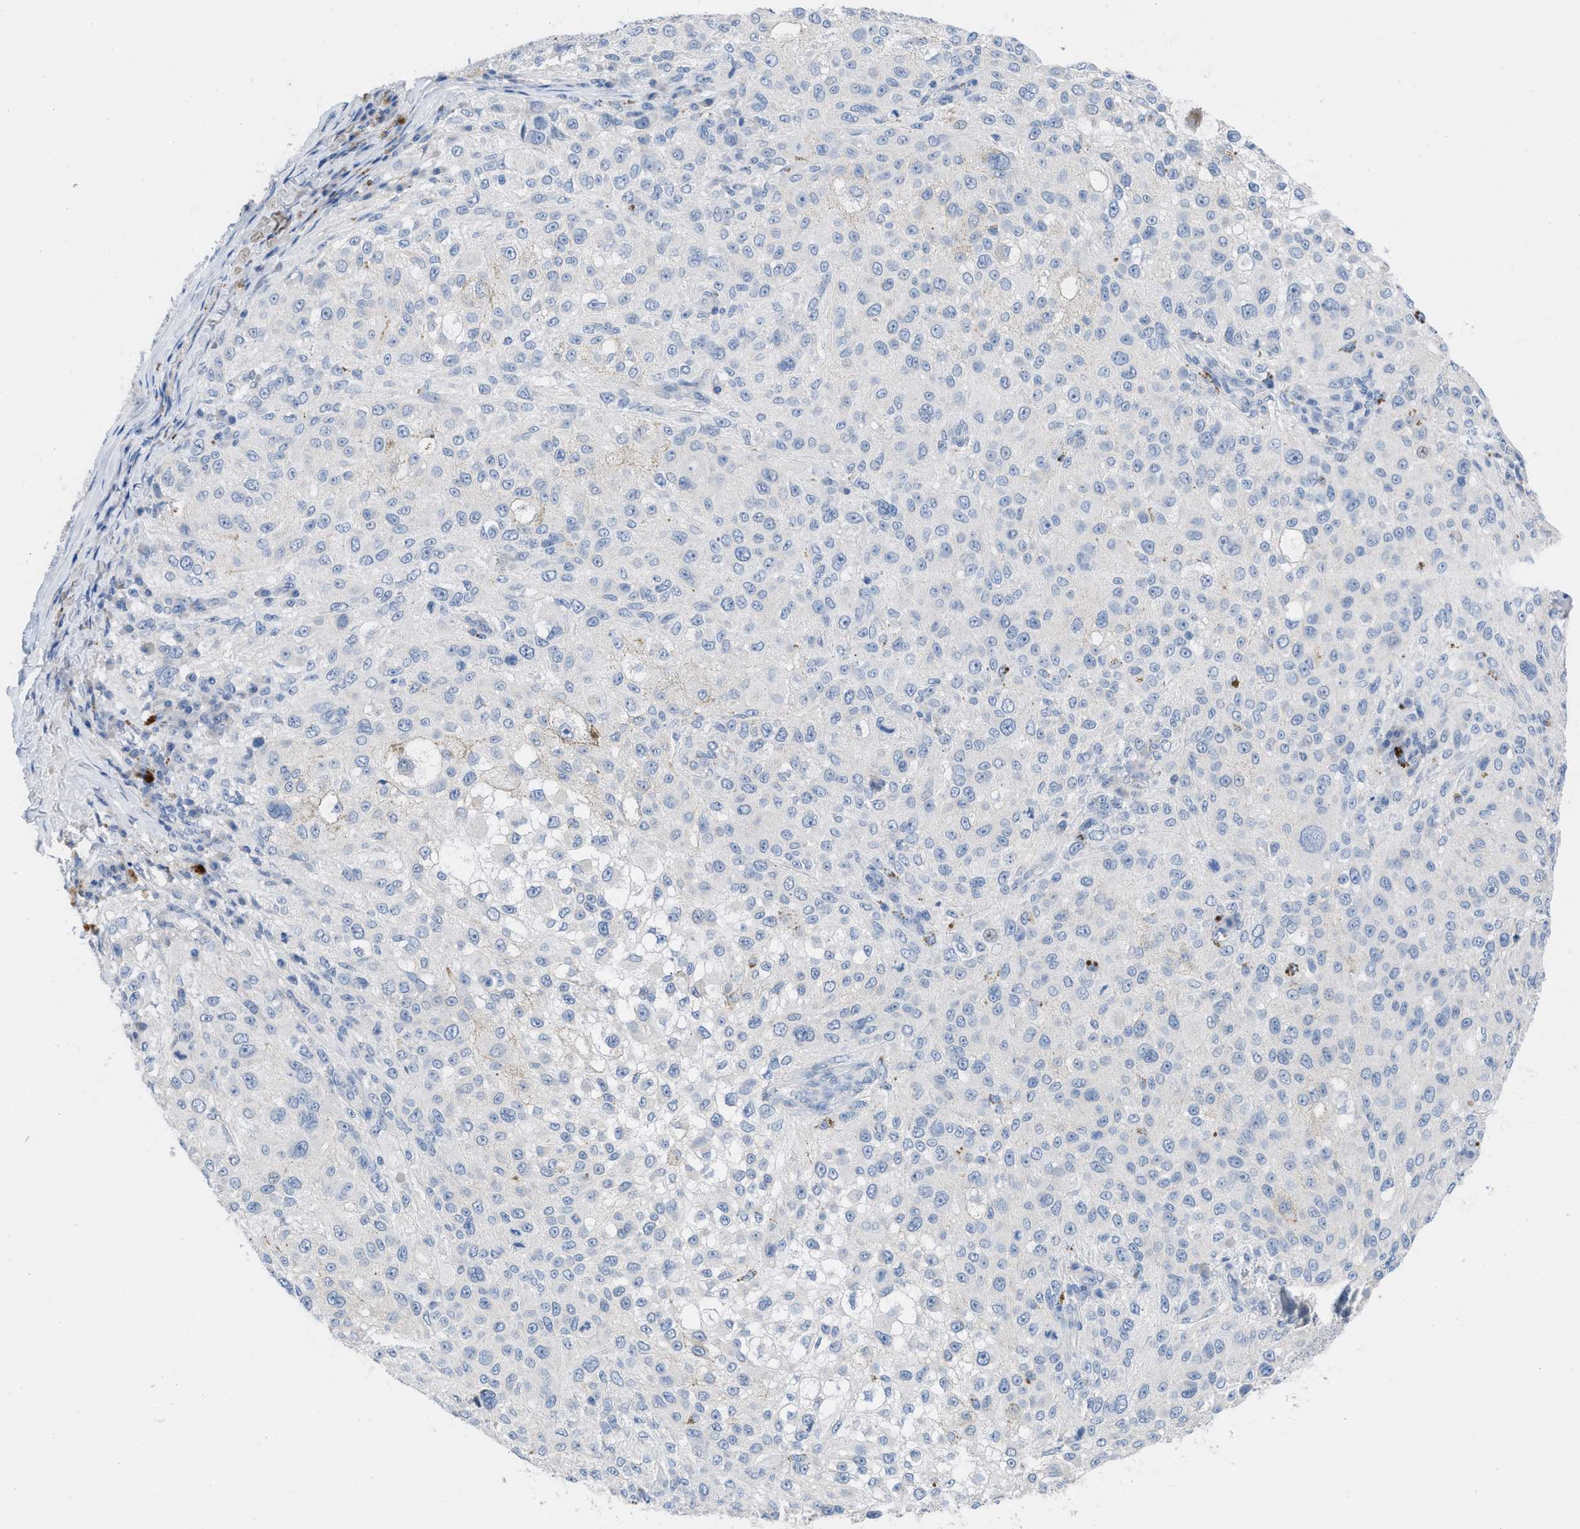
{"staining": {"intensity": "negative", "quantity": "none", "location": "none"}, "tissue": "melanoma", "cell_type": "Tumor cells", "image_type": "cancer", "snomed": [{"axis": "morphology", "description": "Necrosis, NOS"}, {"axis": "morphology", "description": "Malignant melanoma, NOS"}, {"axis": "topography", "description": "Skin"}], "caption": "Human melanoma stained for a protein using immunohistochemistry displays no expression in tumor cells.", "gene": "HPX", "patient": {"sex": "female", "age": 87}}